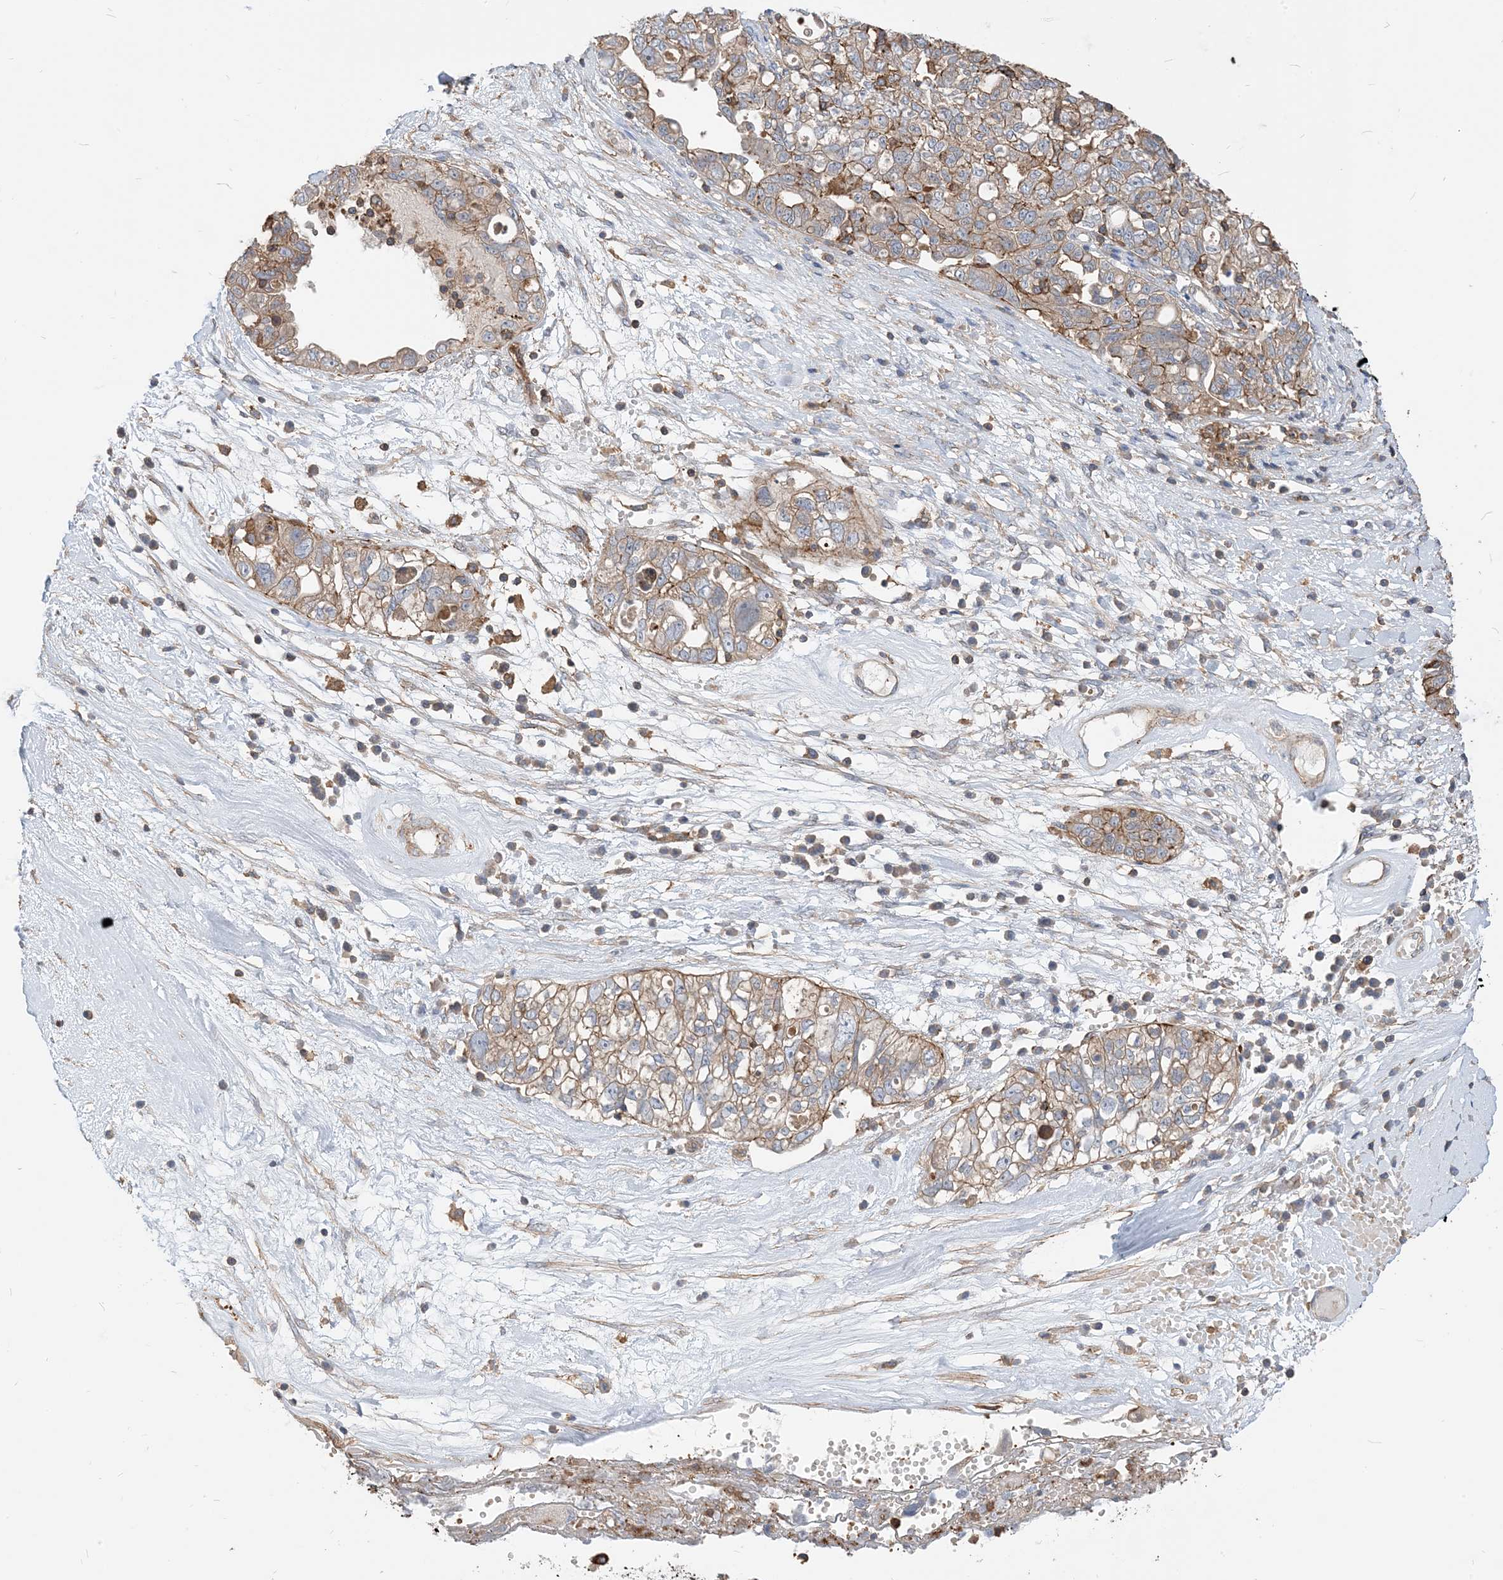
{"staining": {"intensity": "moderate", "quantity": "25%-75%", "location": "cytoplasmic/membranous"}, "tissue": "ovarian cancer", "cell_type": "Tumor cells", "image_type": "cancer", "snomed": [{"axis": "morphology", "description": "Carcinoma, NOS"}, {"axis": "morphology", "description": "Cystadenocarcinoma, serous, NOS"}, {"axis": "topography", "description": "Ovary"}], "caption": "DAB (3,3'-diaminobenzidine) immunohistochemical staining of serous cystadenocarcinoma (ovarian) demonstrates moderate cytoplasmic/membranous protein positivity in approximately 25%-75% of tumor cells.", "gene": "PARVG", "patient": {"sex": "female", "age": 69}}